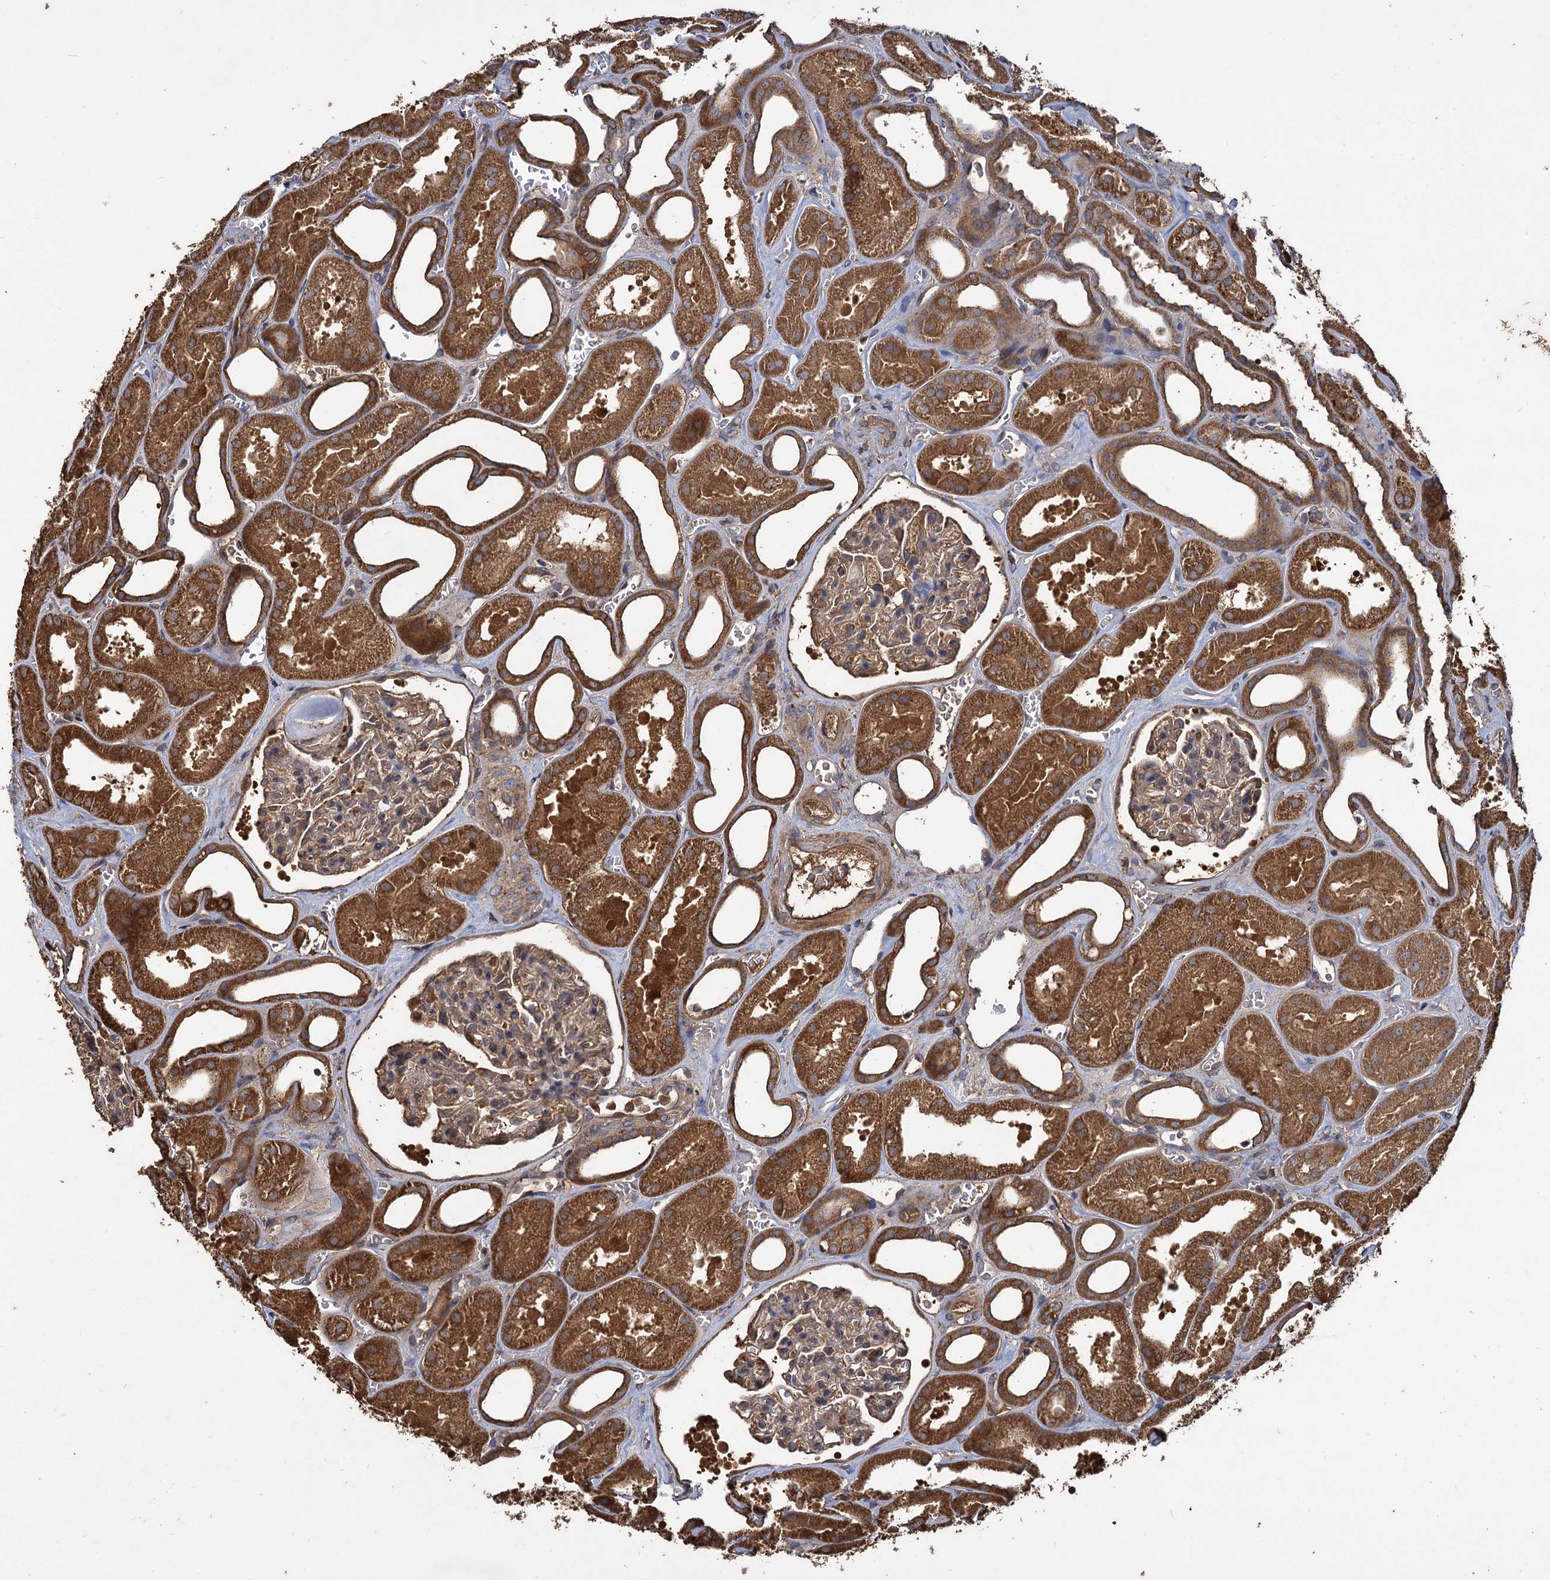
{"staining": {"intensity": "weak", "quantity": "25%-75%", "location": "cytoplasmic/membranous"}, "tissue": "kidney", "cell_type": "Cells in glomeruli", "image_type": "normal", "snomed": [{"axis": "morphology", "description": "Normal tissue, NOS"}, {"axis": "morphology", "description": "Adenocarcinoma, NOS"}, {"axis": "topography", "description": "Kidney"}], "caption": "A high-resolution histopathology image shows IHC staining of benign kidney, which displays weak cytoplasmic/membranous expression in about 25%-75% of cells in glomeruli. (IHC, brightfield microscopy, high magnification).", "gene": "GCLC", "patient": {"sex": "female", "age": 68}}